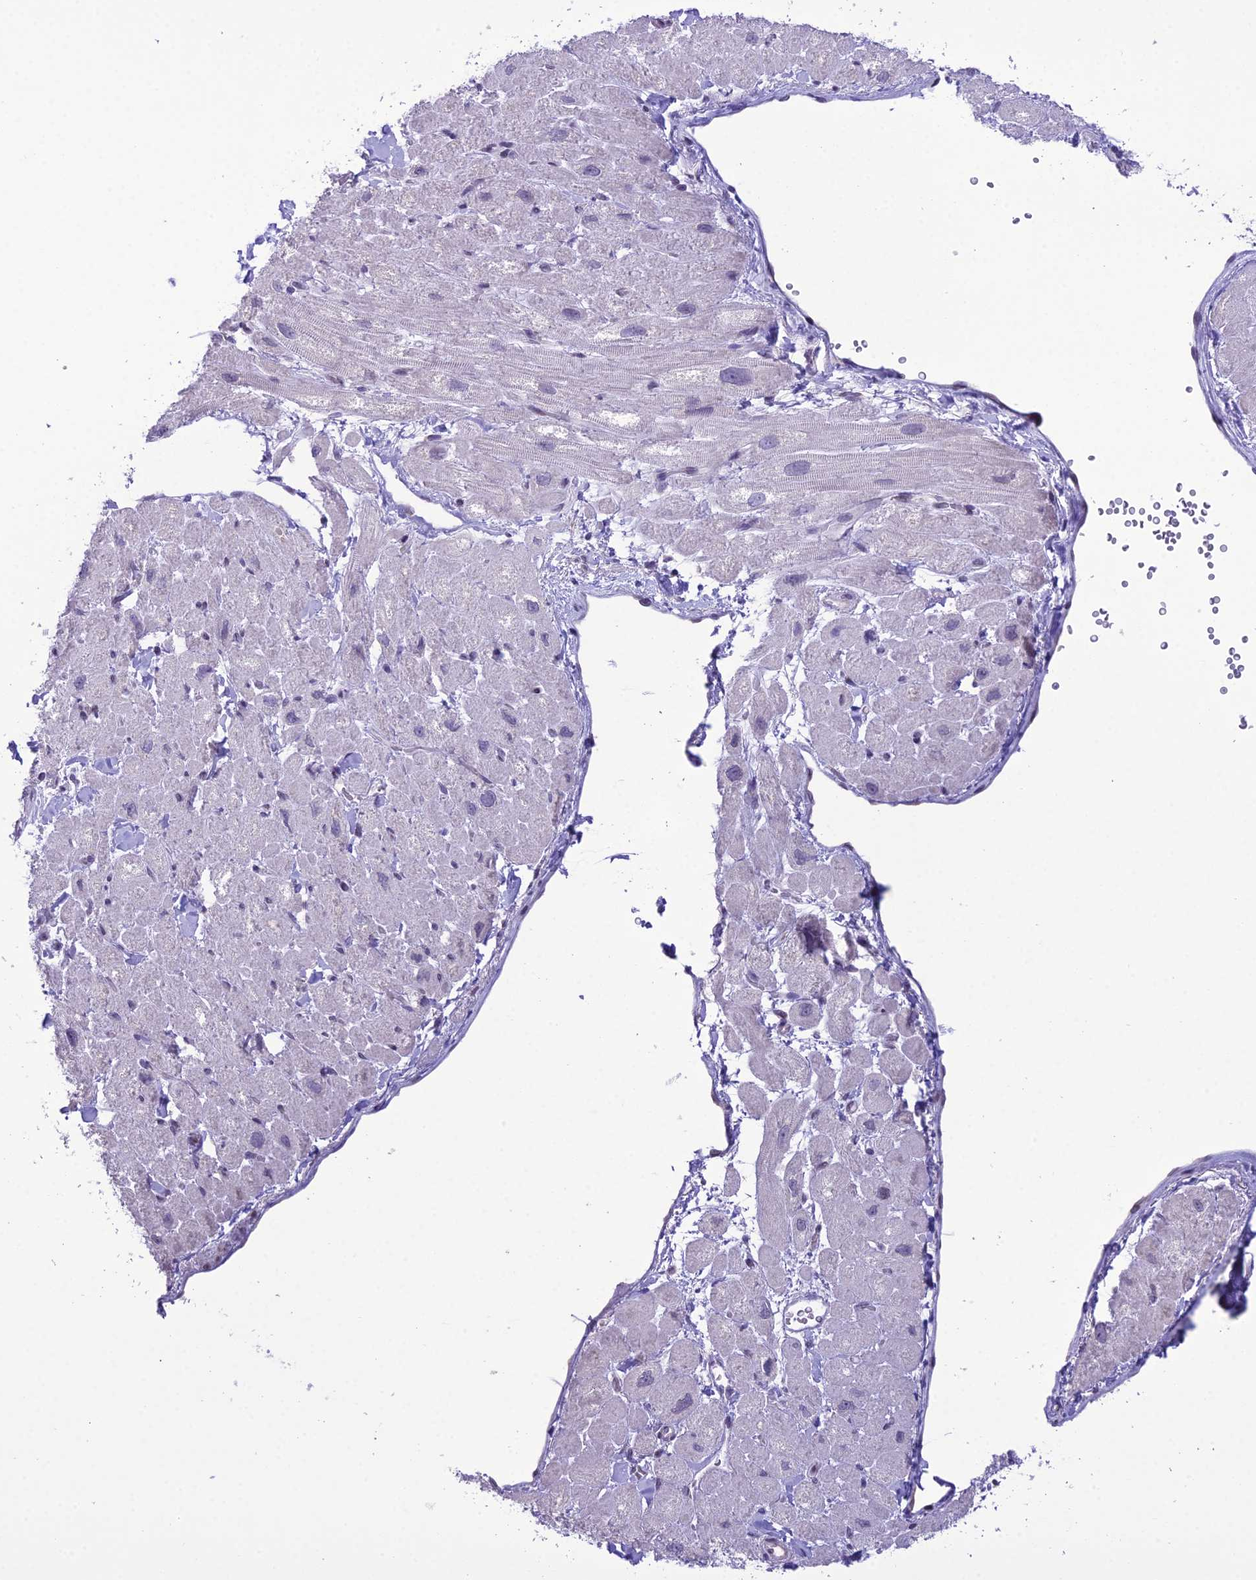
{"staining": {"intensity": "negative", "quantity": "none", "location": "none"}, "tissue": "heart muscle", "cell_type": "Cardiomyocytes", "image_type": "normal", "snomed": [{"axis": "morphology", "description": "Normal tissue, NOS"}, {"axis": "topography", "description": "Heart"}], "caption": "Immunohistochemistry (IHC) of benign heart muscle reveals no staining in cardiomyocytes.", "gene": "RPS26", "patient": {"sex": "male", "age": 65}}